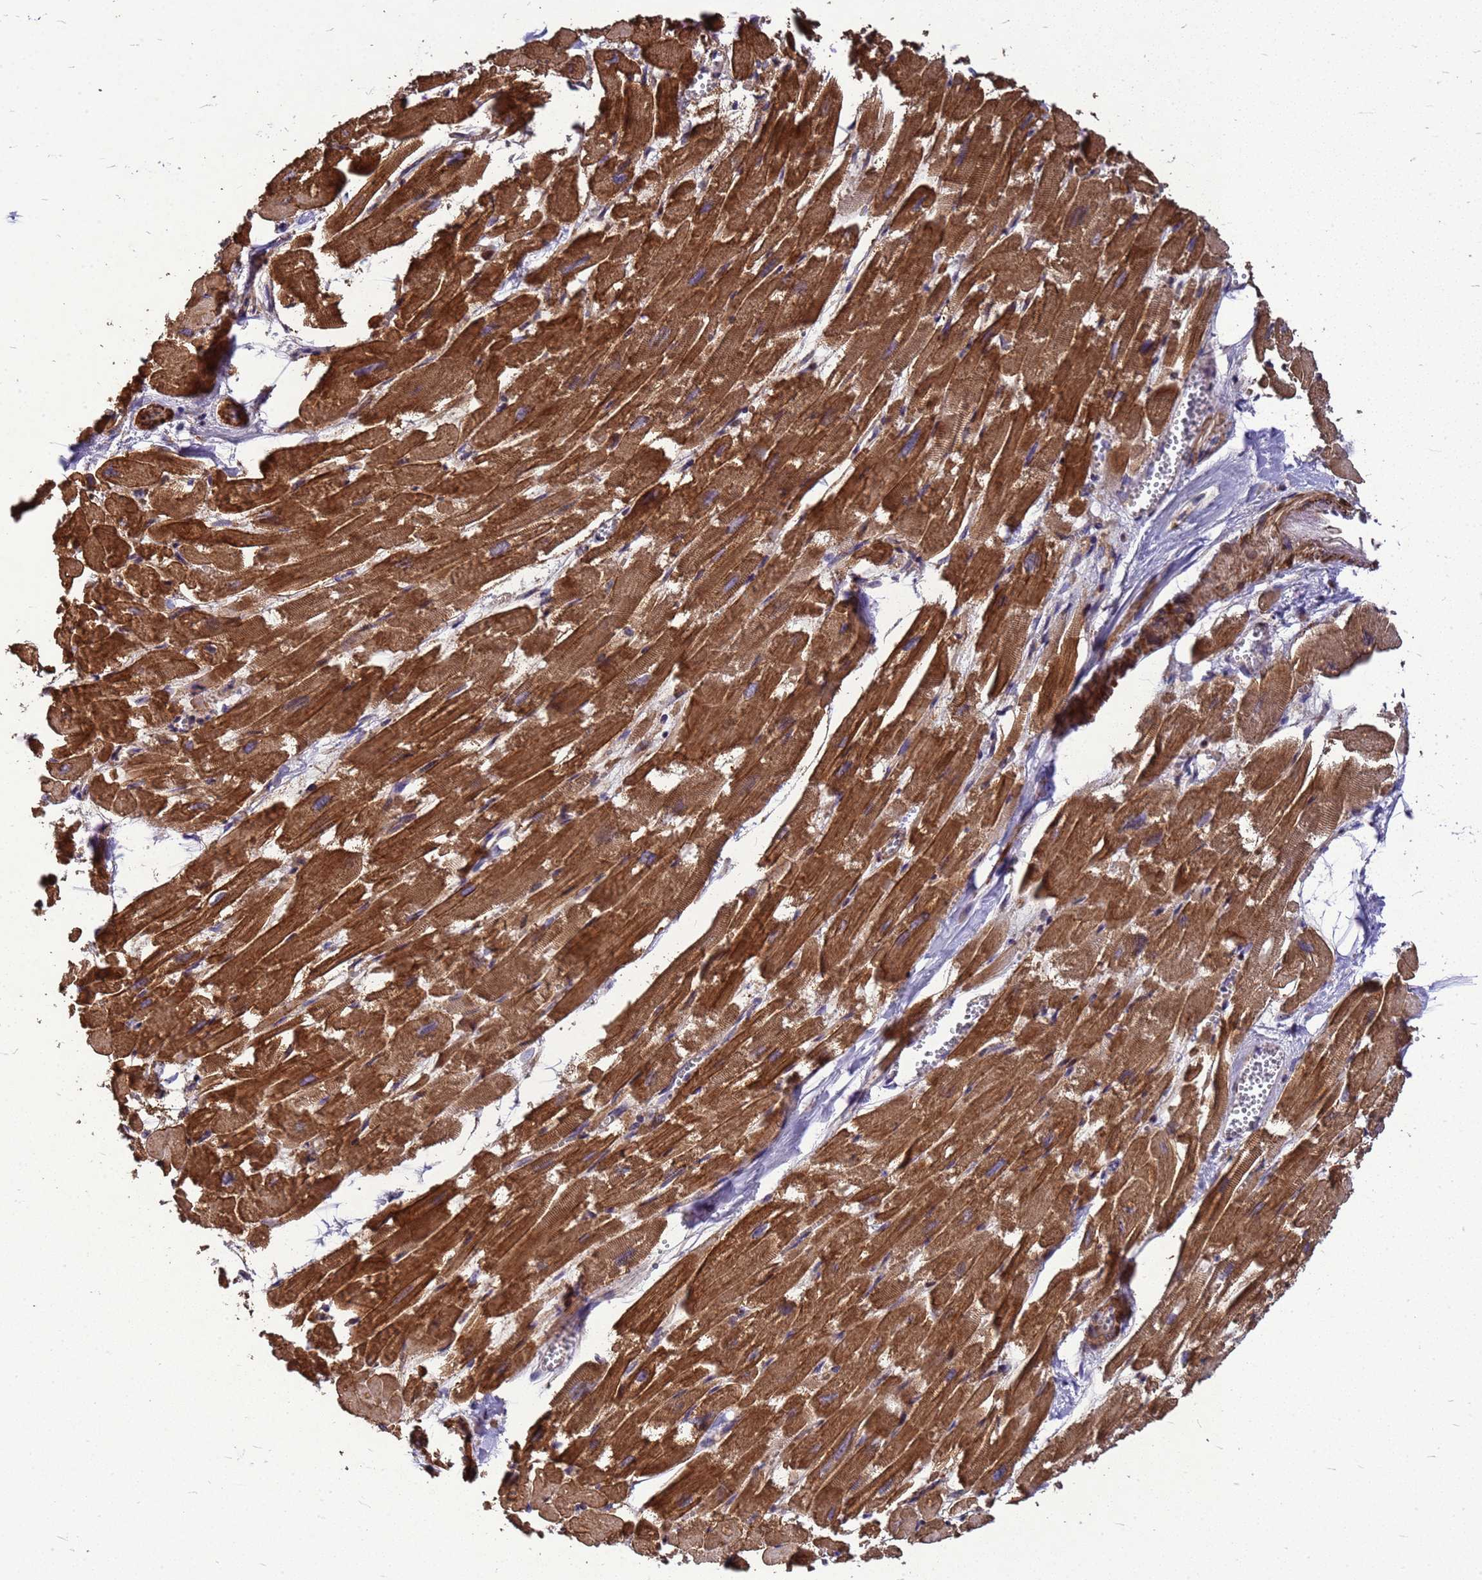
{"staining": {"intensity": "strong", "quantity": ">75%", "location": "cytoplasmic/membranous"}, "tissue": "heart muscle", "cell_type": "Cardiomyocytes", "image_type": "normal", "snomed": [{"axis": "morphology", "description": "Normal tissue, NOS"}, {"axis": "topography", "description": "Heart"}], "caption": "Strong cytoplasmic/membranous protein positivity is identified in approximately >75% of cardiomyocytes in heart muscle.", "gene": "RSPRY1", "patient": {"sex": "male", "age": 54}}